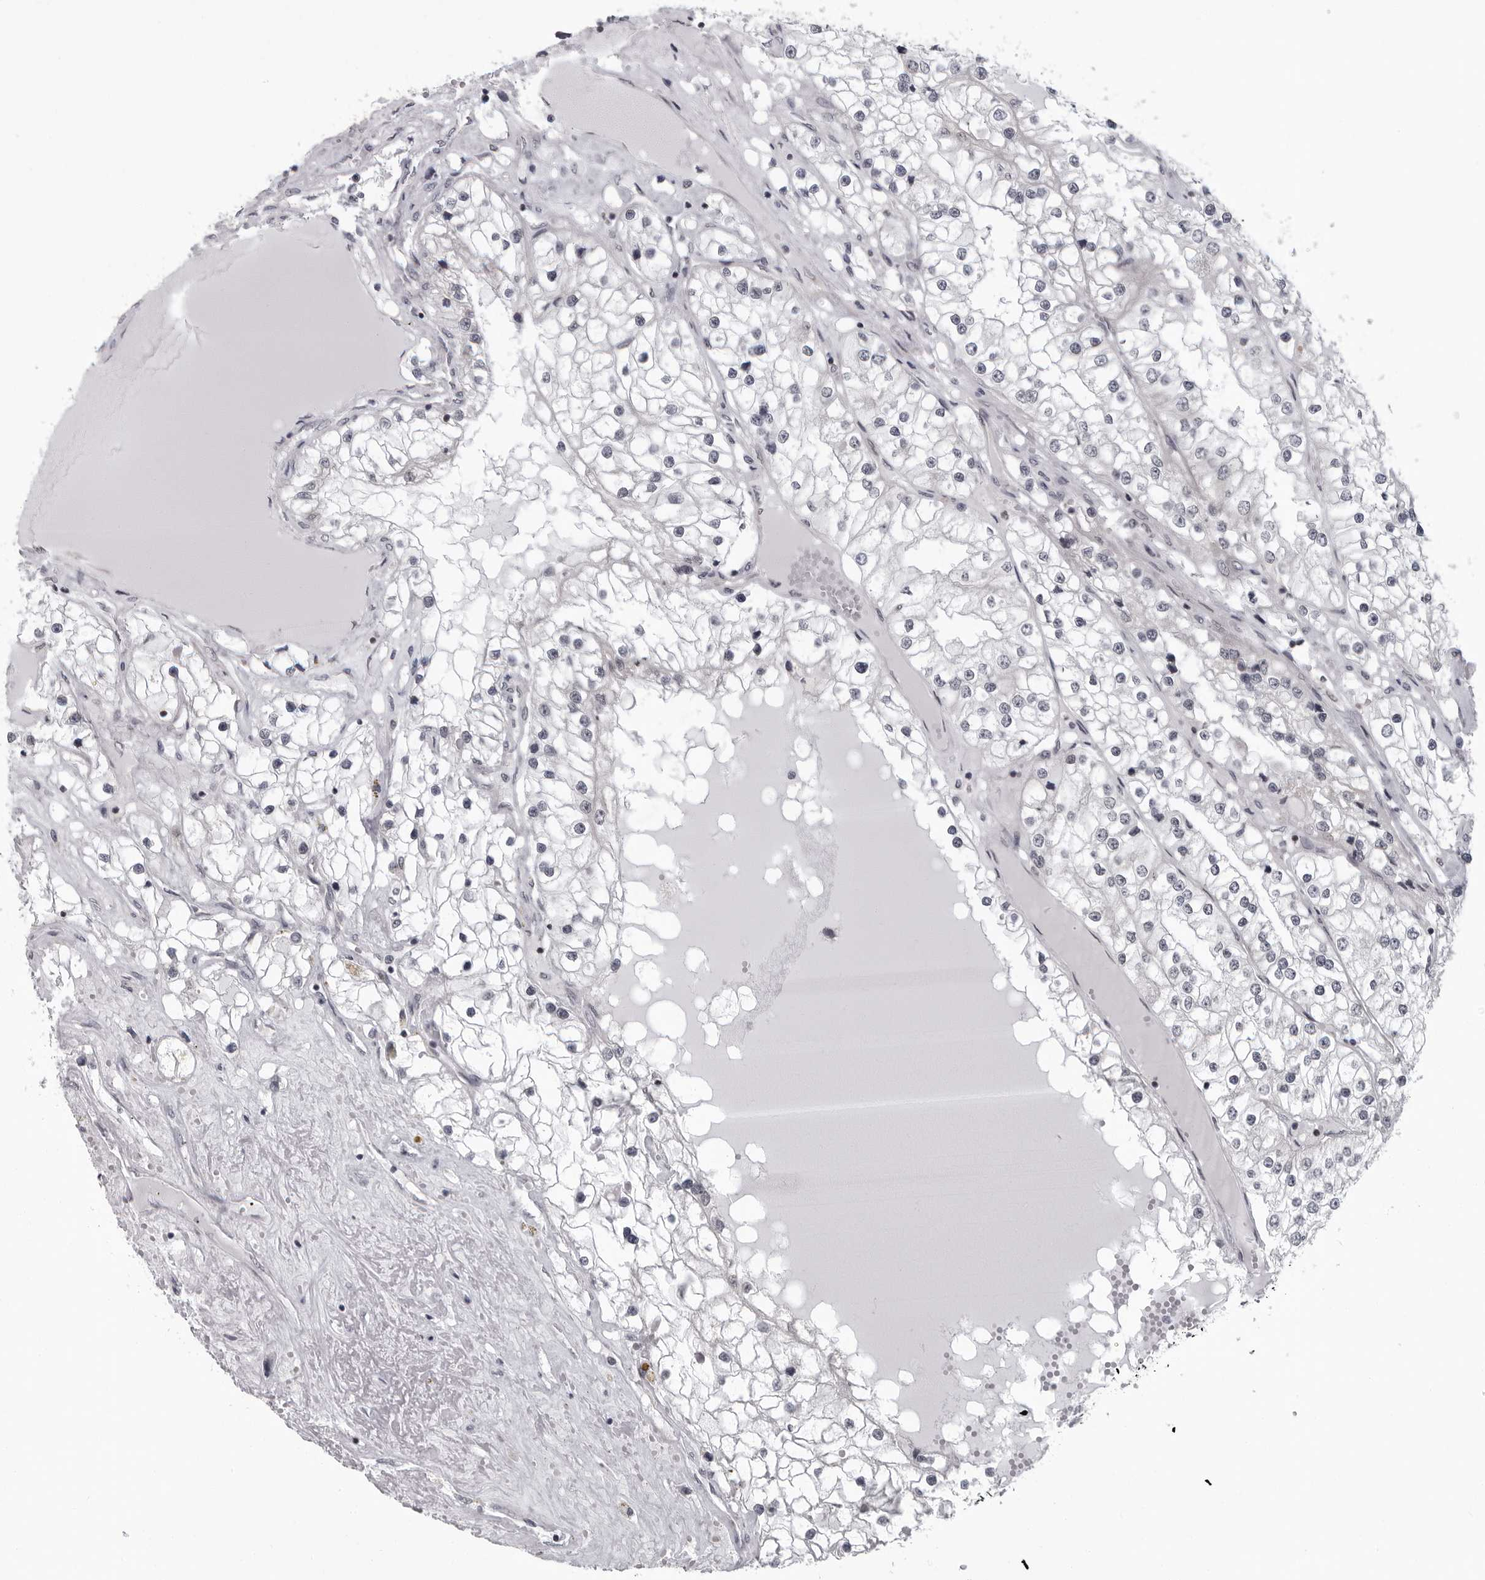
{"staining": {"intensity": "negative", "quantity": "none", "location": "none"}, "tissue": "renal cancer", "cell_type": "Tumor cells", "image_type": "cancer", "snomed": [{"axis": "morphology", "description": "Adenocarcinoma, NOS"}, {"axis": "topography", "description": "Kidney"}], "caption": "Tumor cells are negative for brown protein staining in renal cancer.", "gene": "MAPK12", "patient": {"sex": "male", "age": 68}}